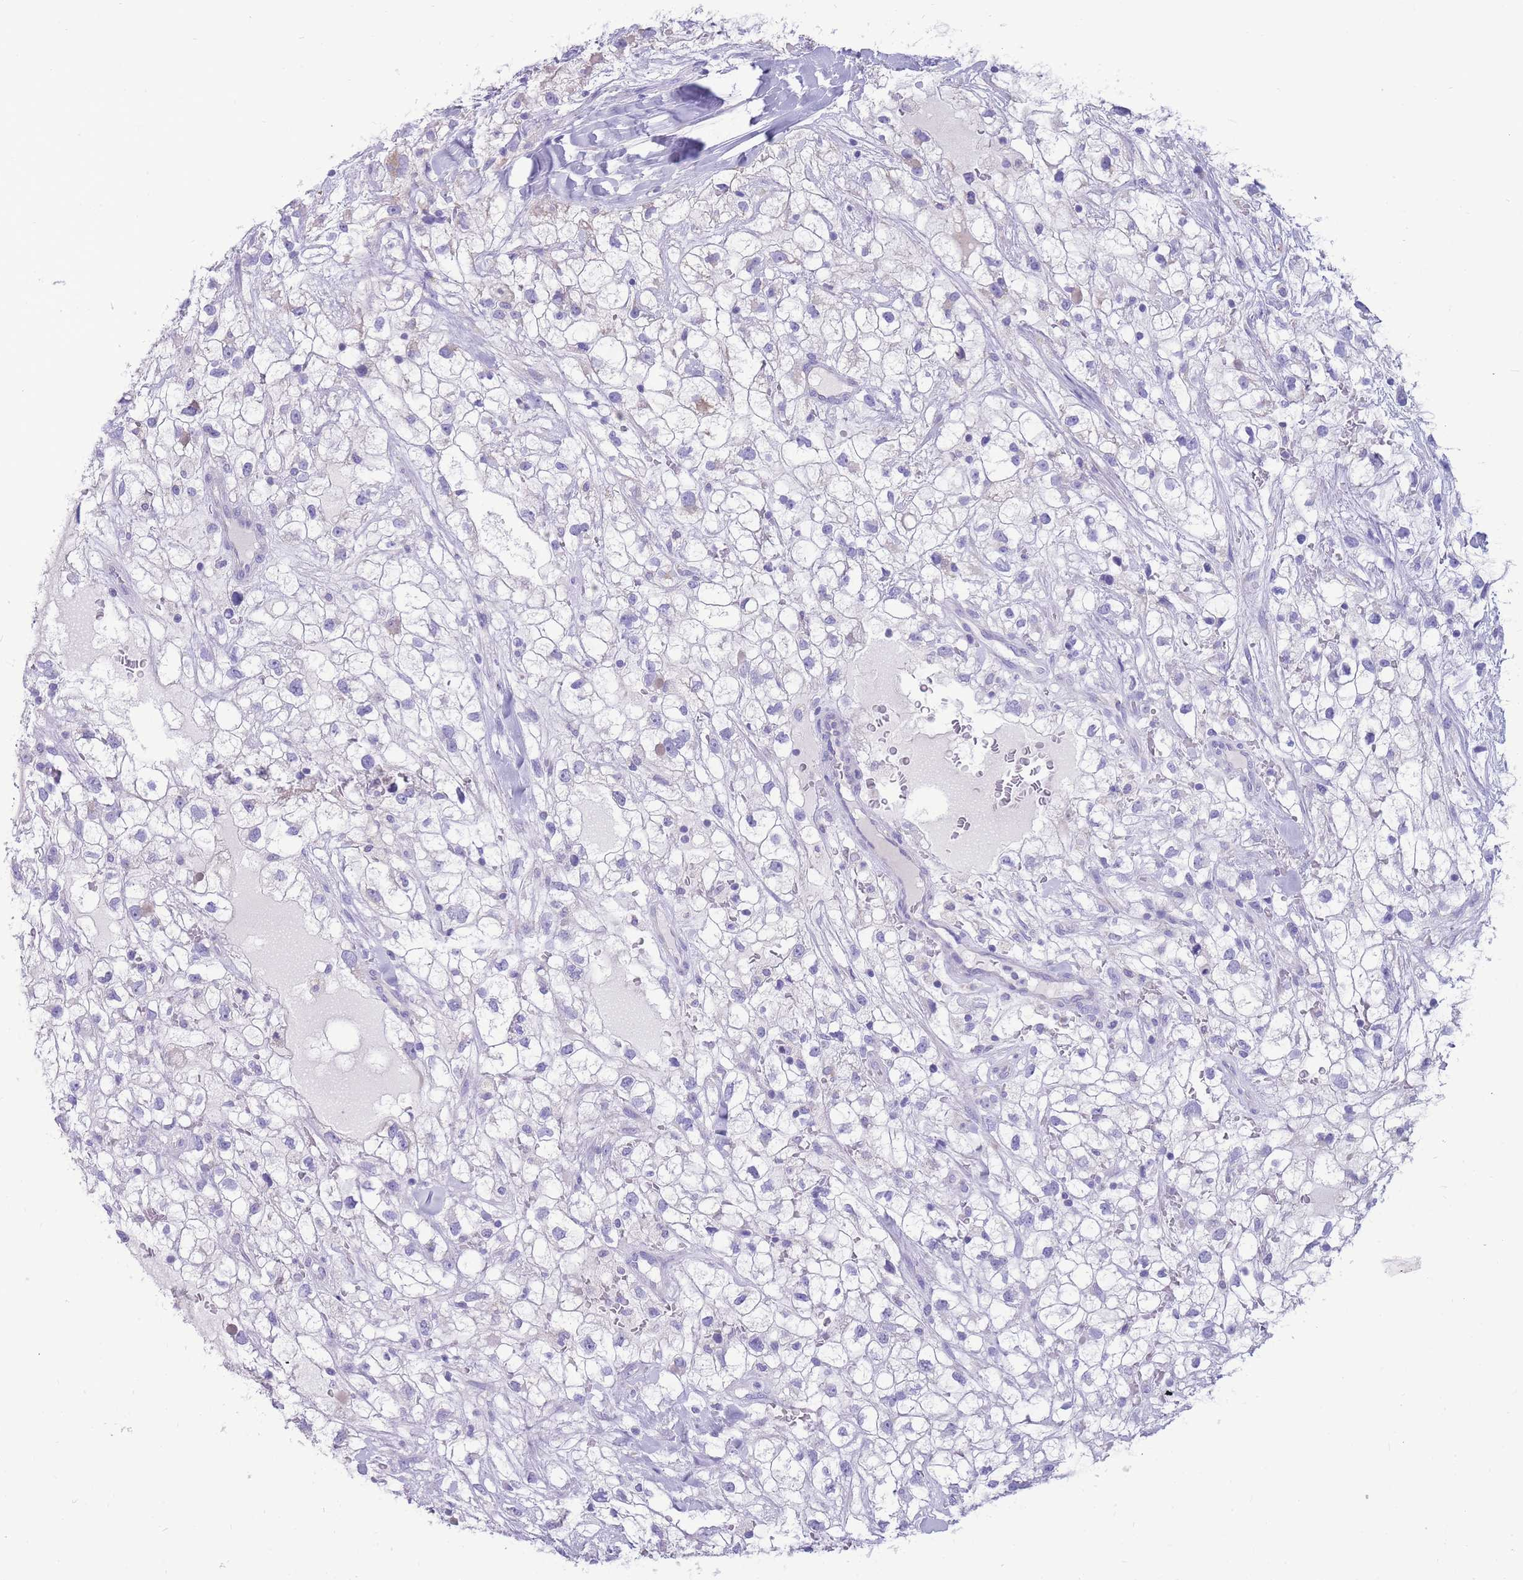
{"staining": {"intensity": "negative", "quantity": "none", "location": "none"}, "tissue": "renal cancer", "cell_type": "Tumor cells", "image_type": "cancer", "snomed": [{"axis": "morphology", "description": "Adenocarcinoma, NOS"}, {"axis": "topography", "description": "Kidney"}], "caption": "Tumor cells are negative for protein expression in human renal adenocarcinoma.", "gene": "INTS2", "patient": {"sex": "male", "age": 59}}